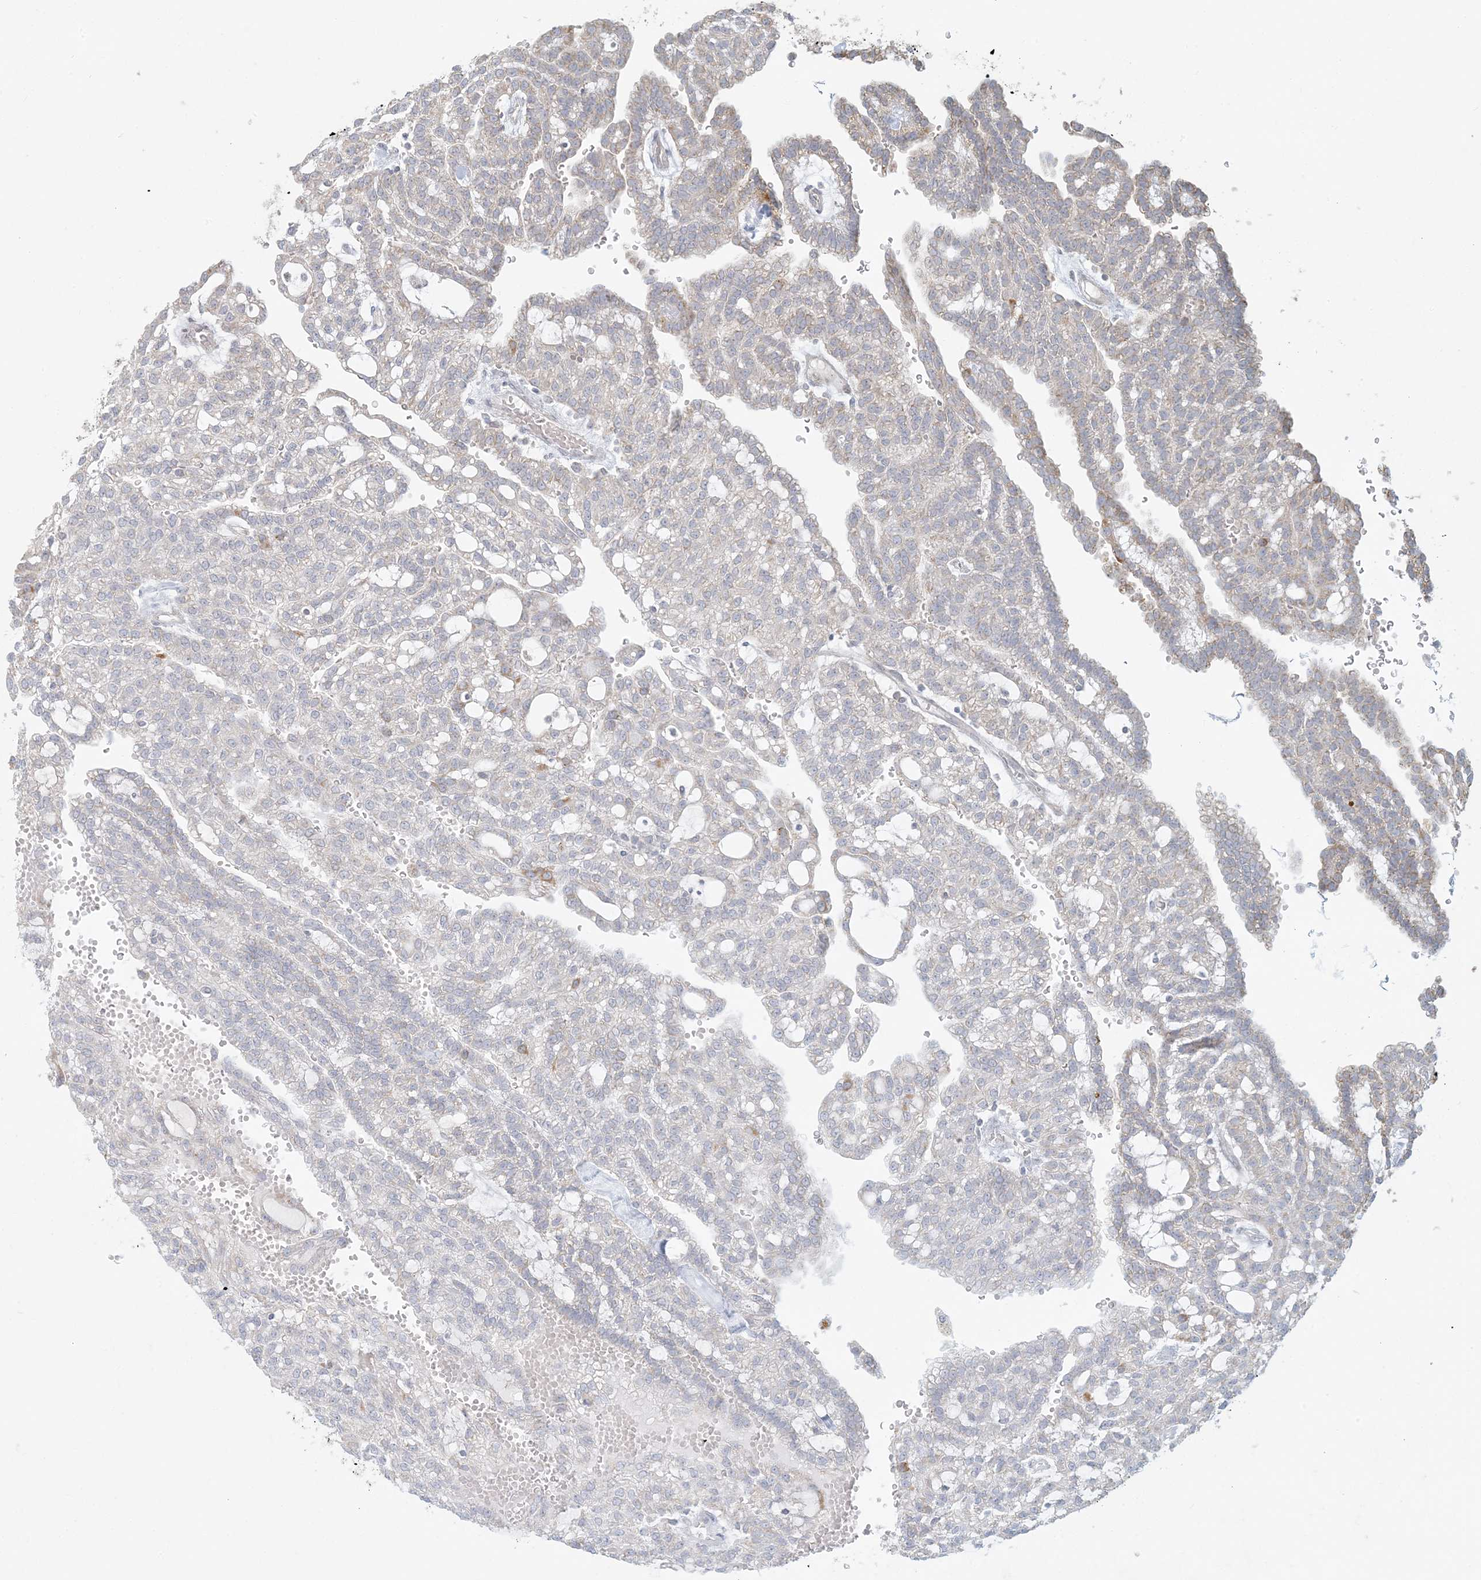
{"staining": {"intensity": "negative", "quantity": "none", "location": "none"}, "tissue": "renal cancer", "cell_type": "Tumor cells", "image_type": "cancer", "snomed": [{"axis": "morphology", "description": "Adenocarcinoma, NOS"}, {"axis": "topography", "description": "Kidney"}], "caption": "A high-resolution image shows immunohistochemistry (IHC) staining of renal cancer, which exhibits no significant staining in tumor cells.", "gene": "MCAT", "patient": {"sex": "male", "age": 63}}